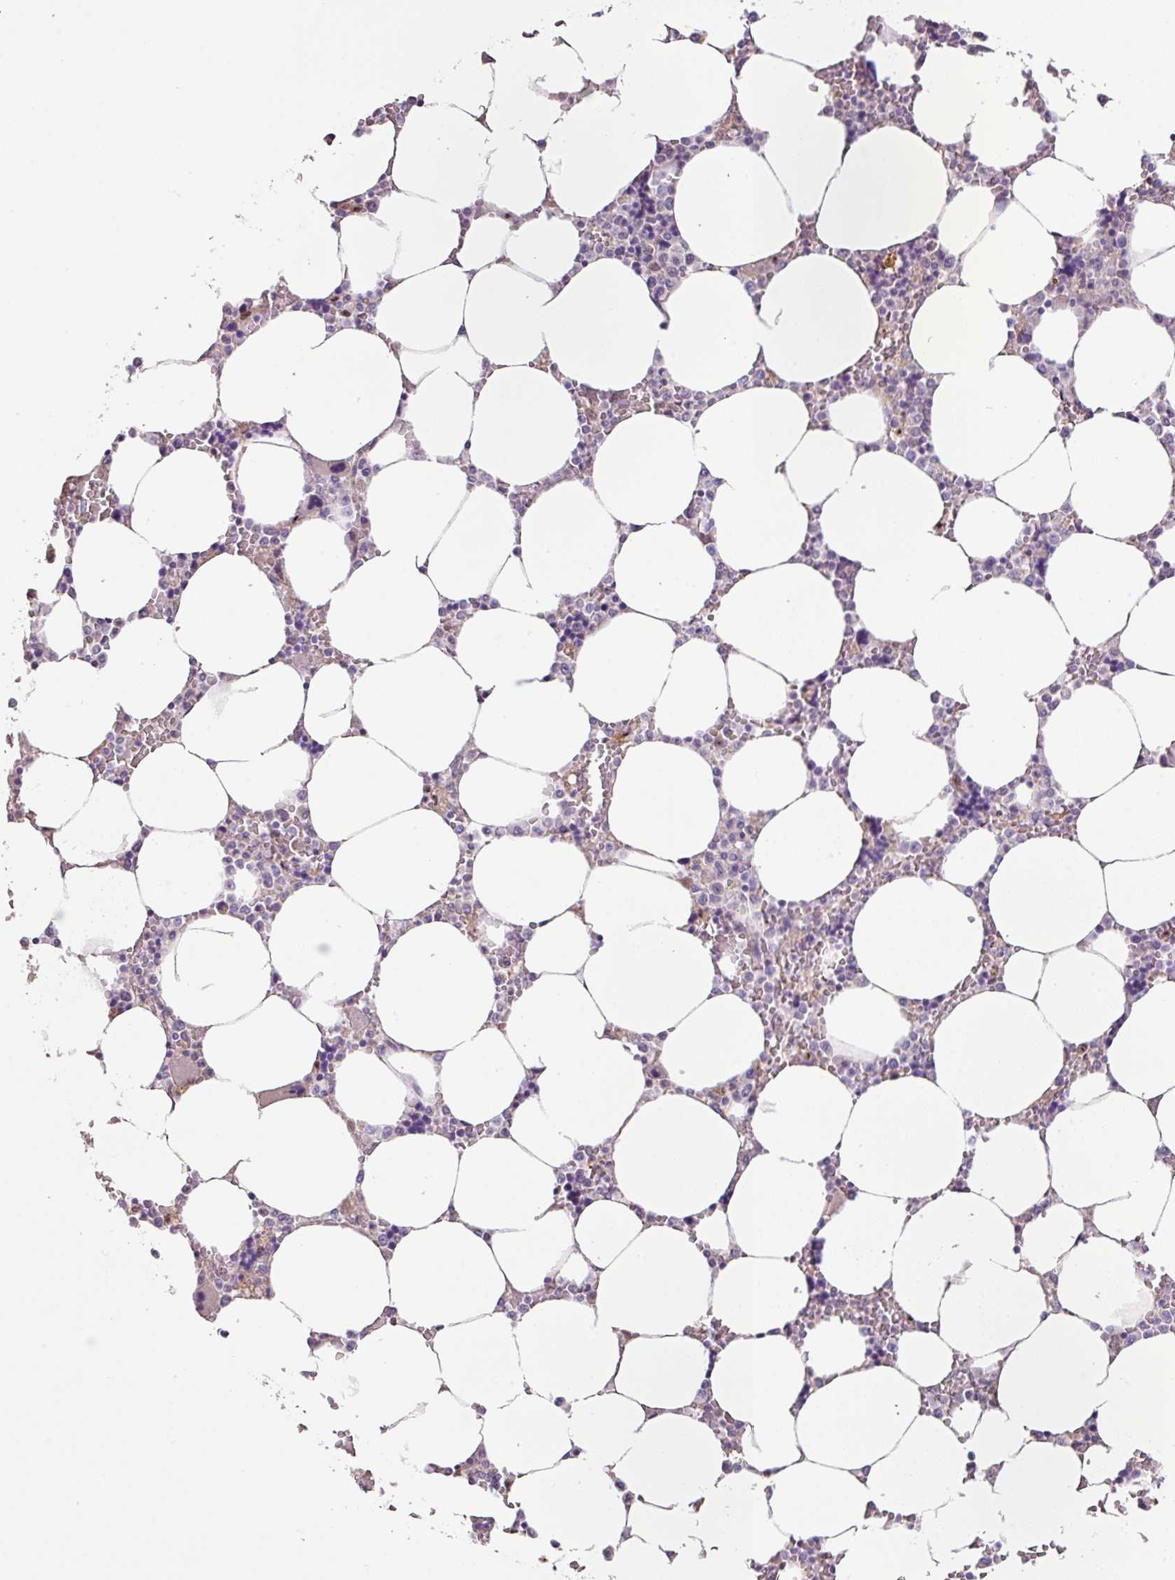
{"staining": {"intensity": "negative", "quantity": "none", "location": "none"}, "tissue": "bone marrow", "cell_type": "Hematopoietic cells", "image_type": "normal", "snomed": [{"axis": "morphology", "description": "Normal tissue, NOS"}, {"axis": "topography", "description": "Bone marrow"}], "caption": "IHC image of benign human bone marrow stained for a protein (brown), which demonstrates no staining in hematopoietic cells. (Stains: DAB (3,3'-diaminobenzidine) immunohistochemistry with hematoxylin counter stain, Microscopy: brightfield microscopy at high magnification).", "gene": "ZG16", "patient": {"sex": "male", "age": 64}}